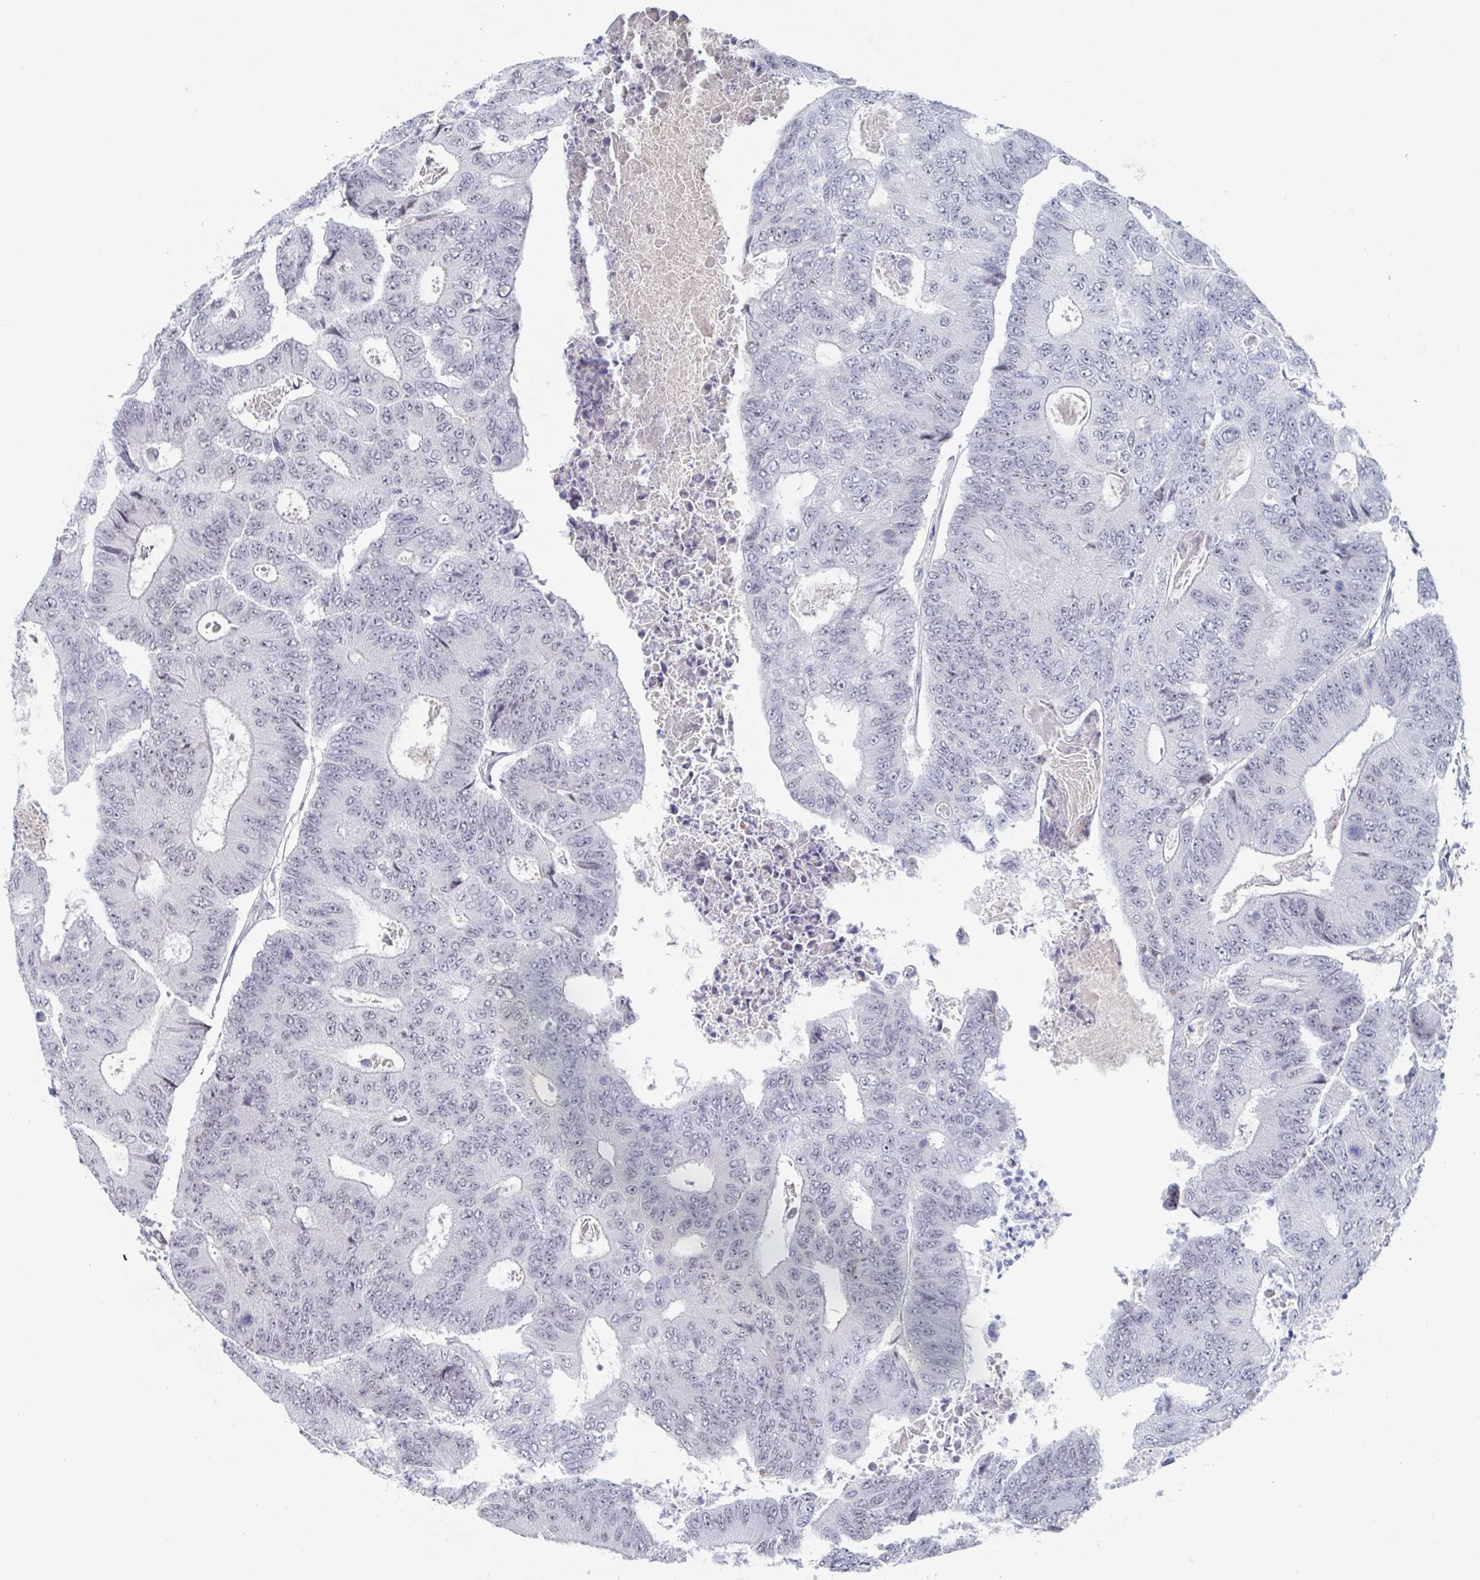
{"staining": {"intensity": "negative", "quantity": "none", "location": "none"}, "tissue": "colorectal cancer", "cell_type": "Tumor cells", "image_type": "cancer", "snomed": [{"axis": "morphology", "description": "Adenocarcinoma, NOS"}, {"axis": "topography", "description": "Colon"}], "caption": "The micrograph exhibits no staining of tumor cells in colorectal adenocarcinoma.", "gene": "KDM4D", "patient": {"sex": "female", "age": 48}}